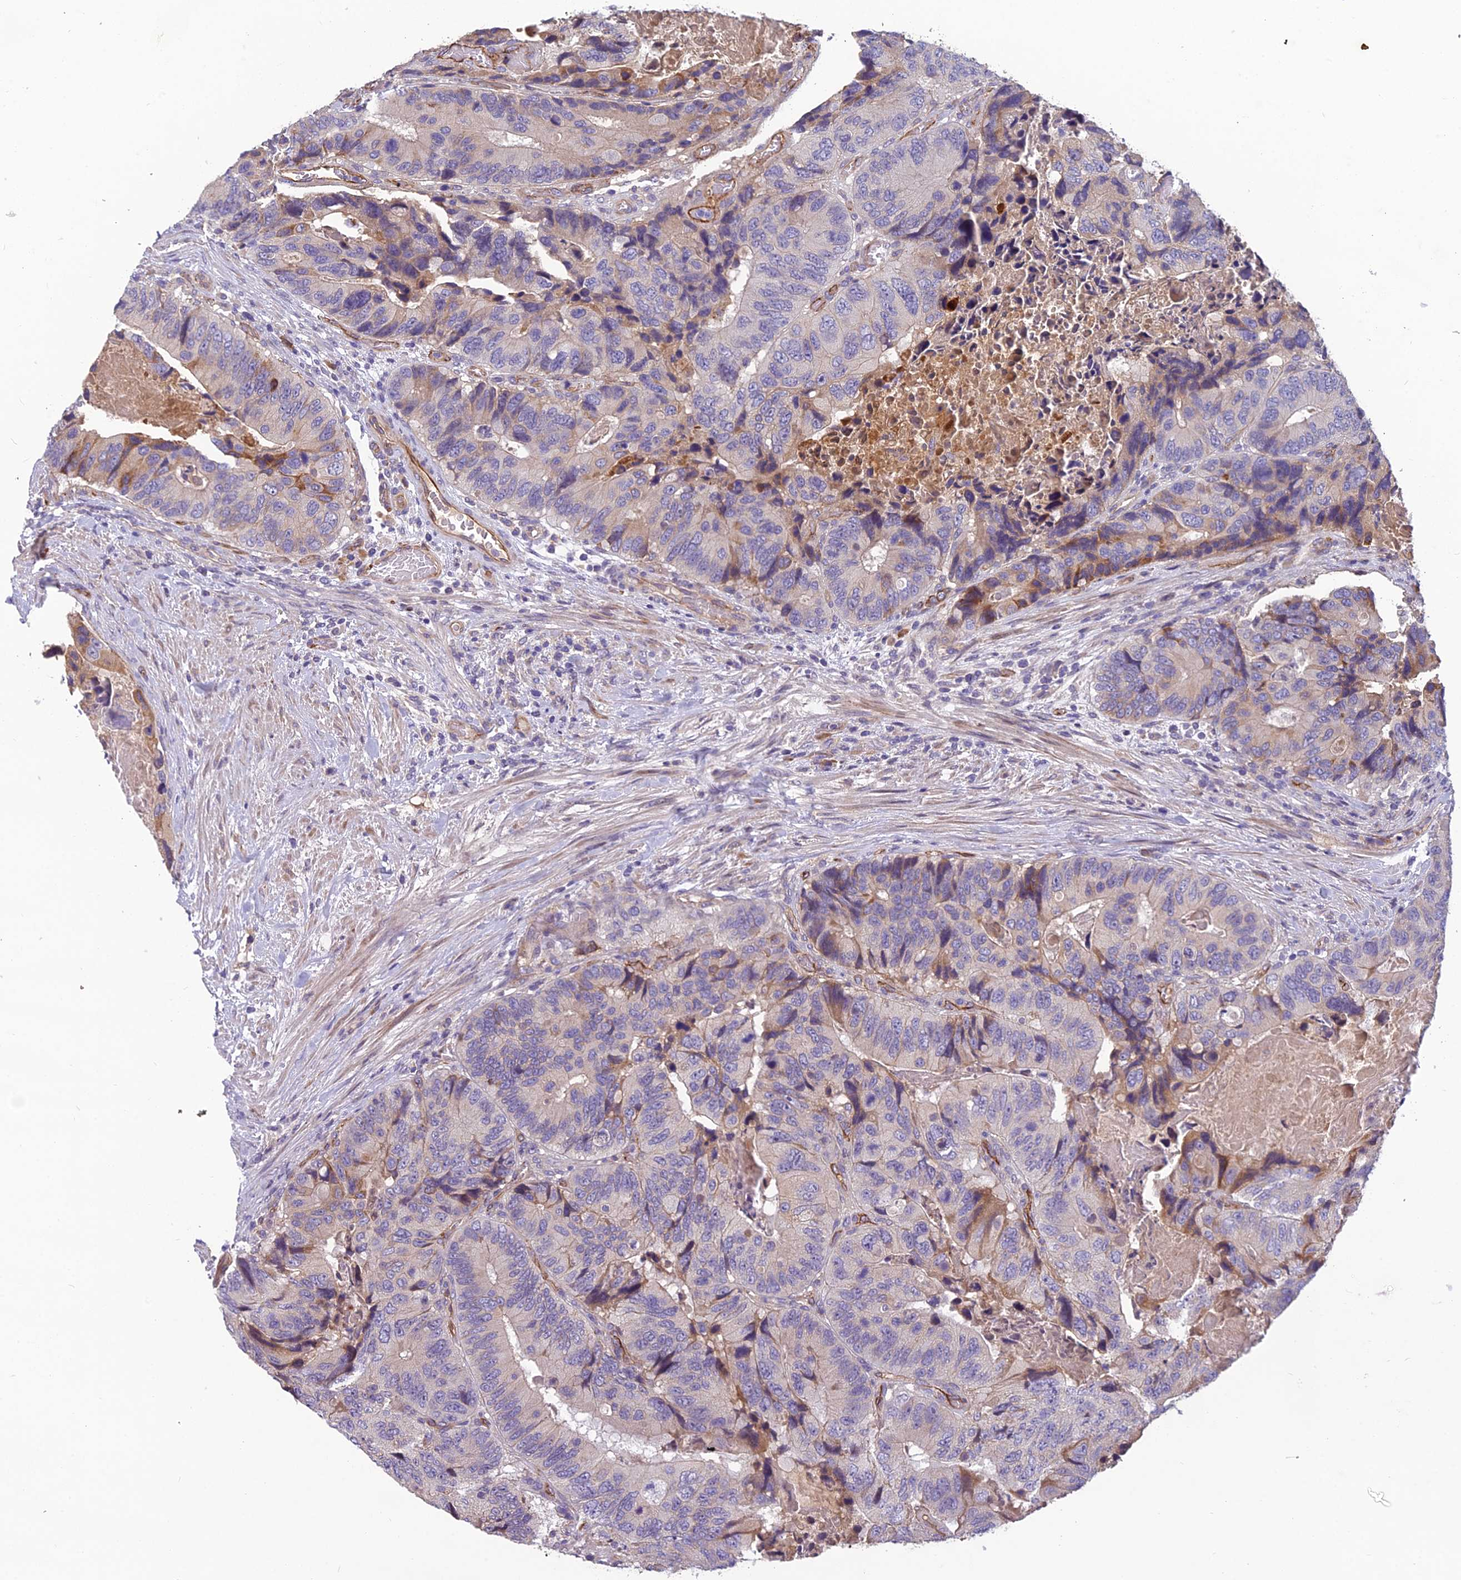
{"staining": {"intensity": "moderate", "quantity": "<25%", "location": "cytoplasmic/membranous"}, "tissue": "colorectal cancer", "cell_type": "Tumor cells", "image_type": "cancer", "snomed": [{"axis": "morphology", "description": "Adenocarcinoma, NOS"}, {"axis": "topography", "description": "Colon"}], "caption": "Human colorectal cancer stained with a protein marker demonstrates moderate staining in tumor cells.", "gene": "TSPAN15", "patient": {"sex": "male", "age": 84}}